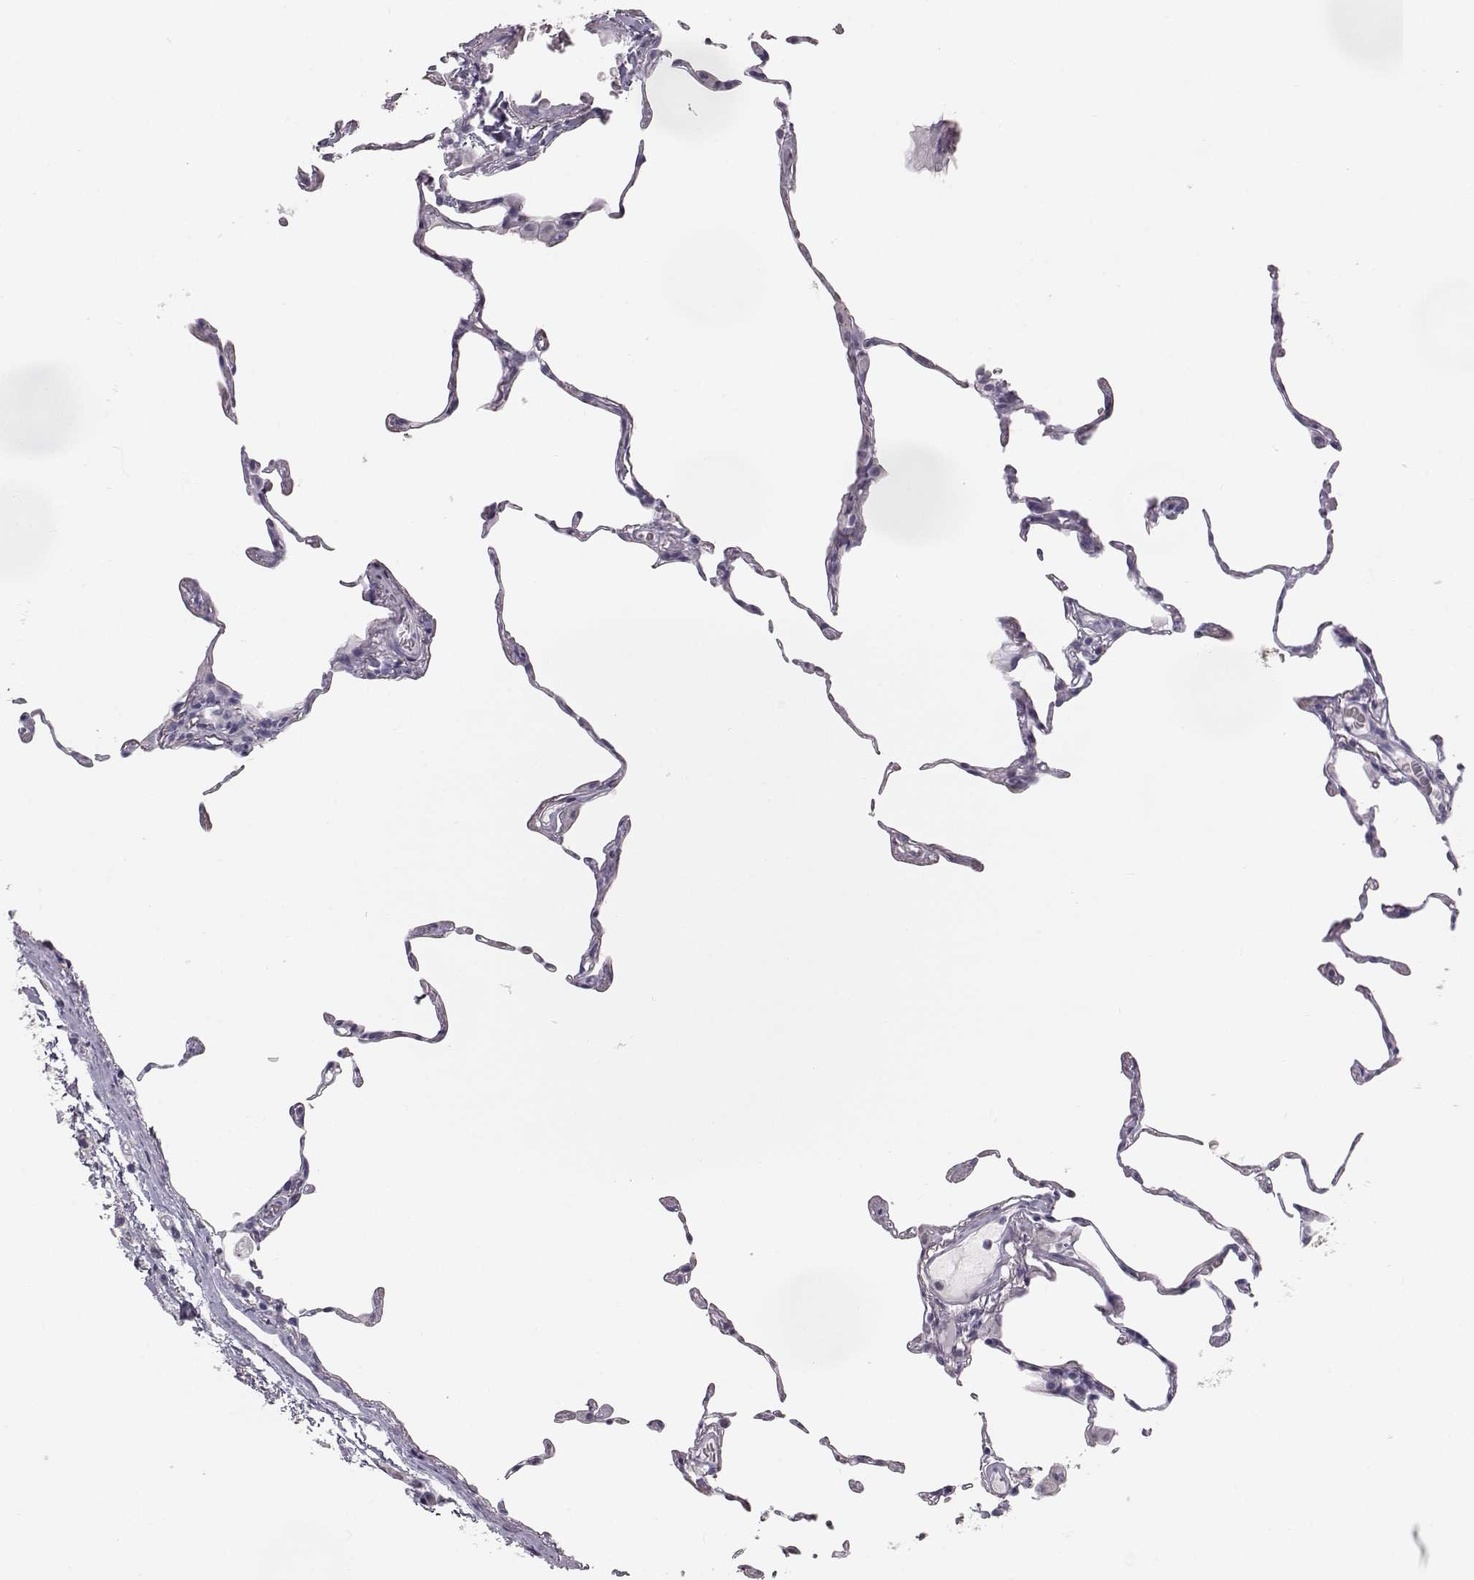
{"staining": {"intensity": "negative", "quantity": "none", "location": "none"}, "tissue": "lung", "cell_type": "Alveolar cells", "image_type": "normal", "snomed": [{"axis": "morphology", "description": "Normal tissue, NOS"}, {"axis": "topography", "description": "Lung"}], "caption": "This is an IHC micrograph of normal human lung. There is no expression in alveolar cells.", "gene": "KRT31", "patient": {"sex": "female", "age": 57}}